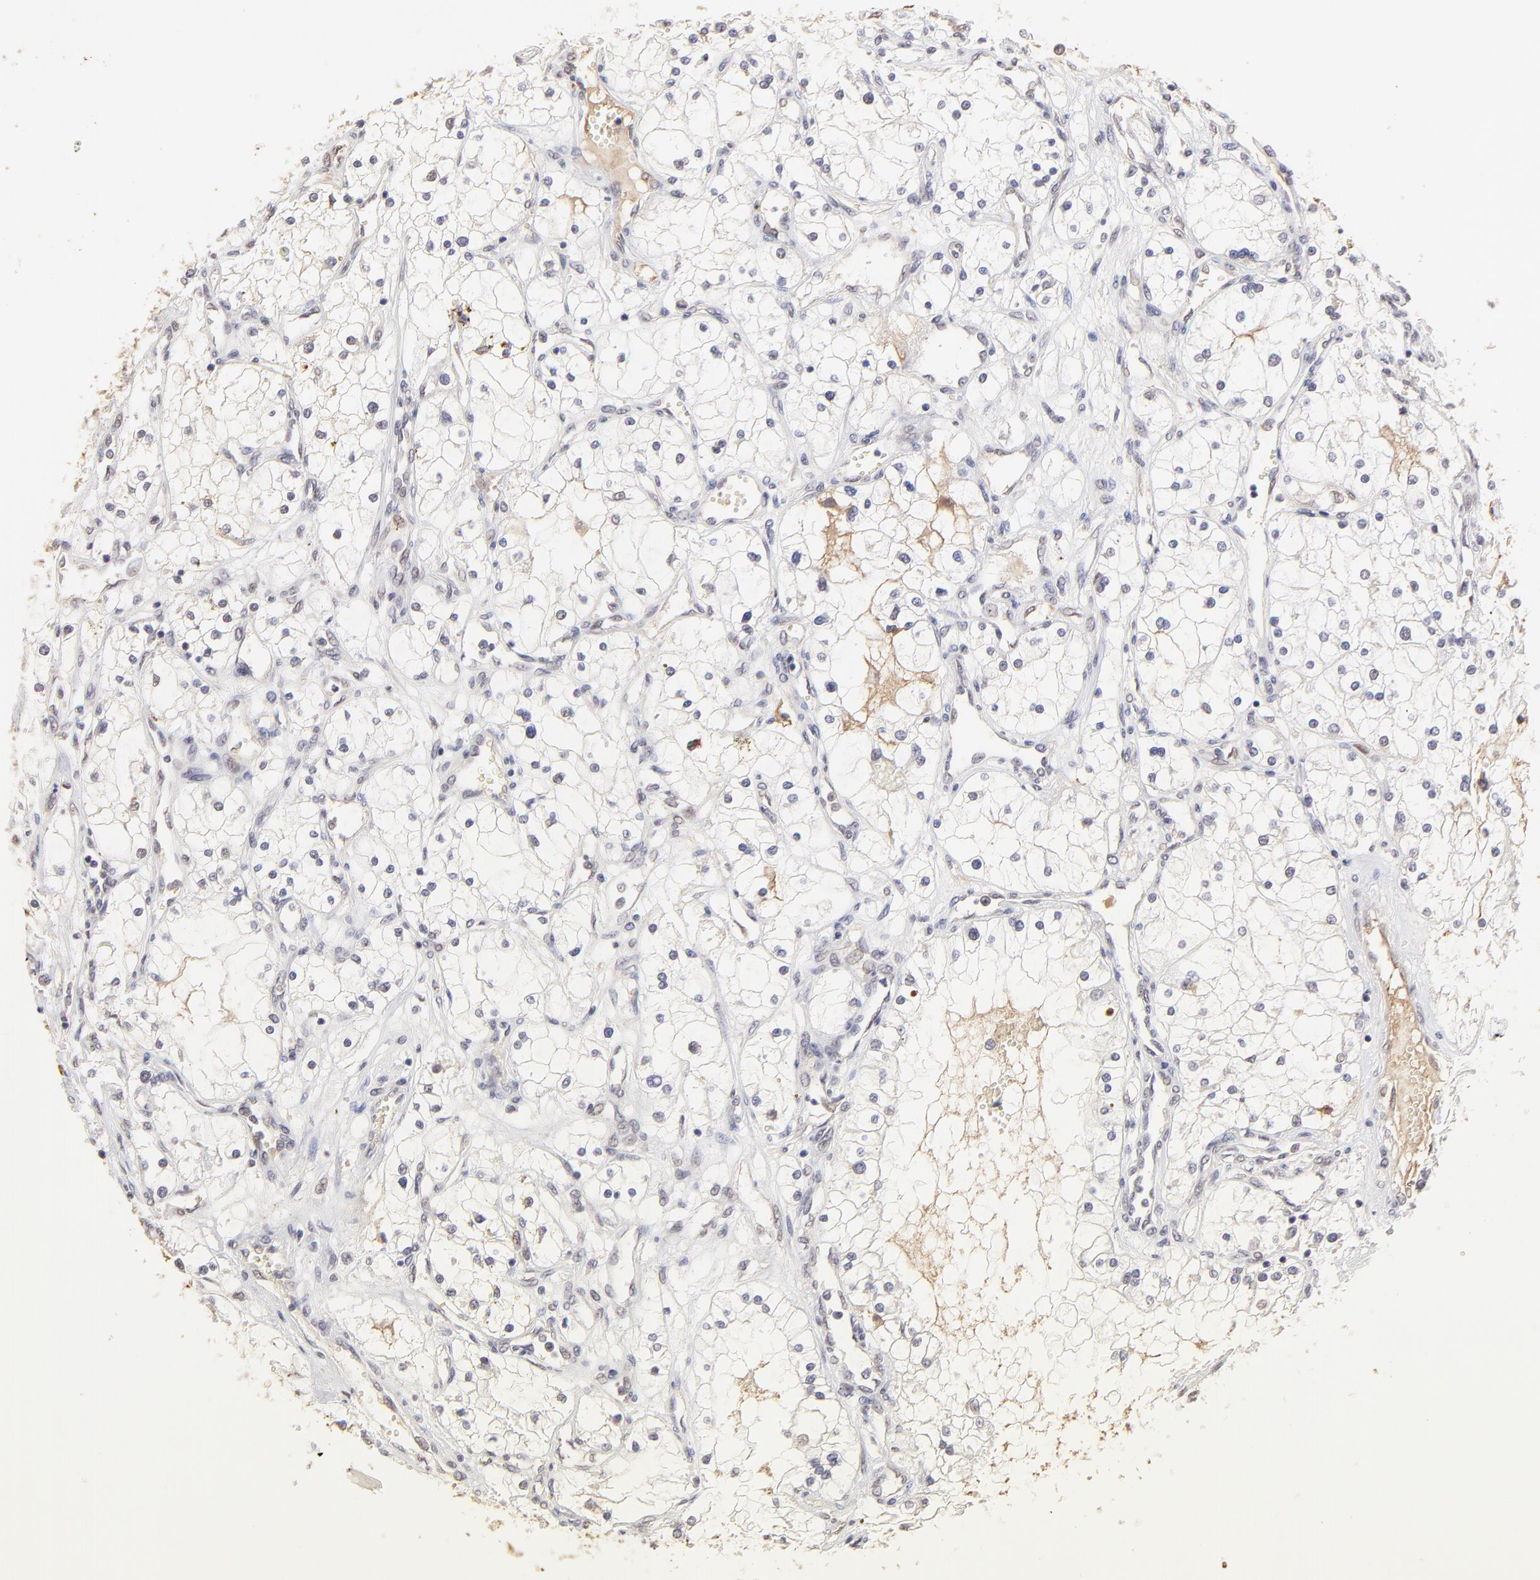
{"staining": {"intensity": "weak", "quantity": "<25%", "location": "nuclear"}, "tissue": "renal cancer", "cell_type": "Tumor cells", "image_type": "cancer", "snomed": [{"axis": "morphology", "description": "Adenocarcinoma, NOS"}, {"axis": "topography", "description": "Kidney"}], "caption": "Tumor cells are negative for protein expression in human renal cancer.", "gene": "PSMD14", "patient": {"sex": "male", "age": 61}}